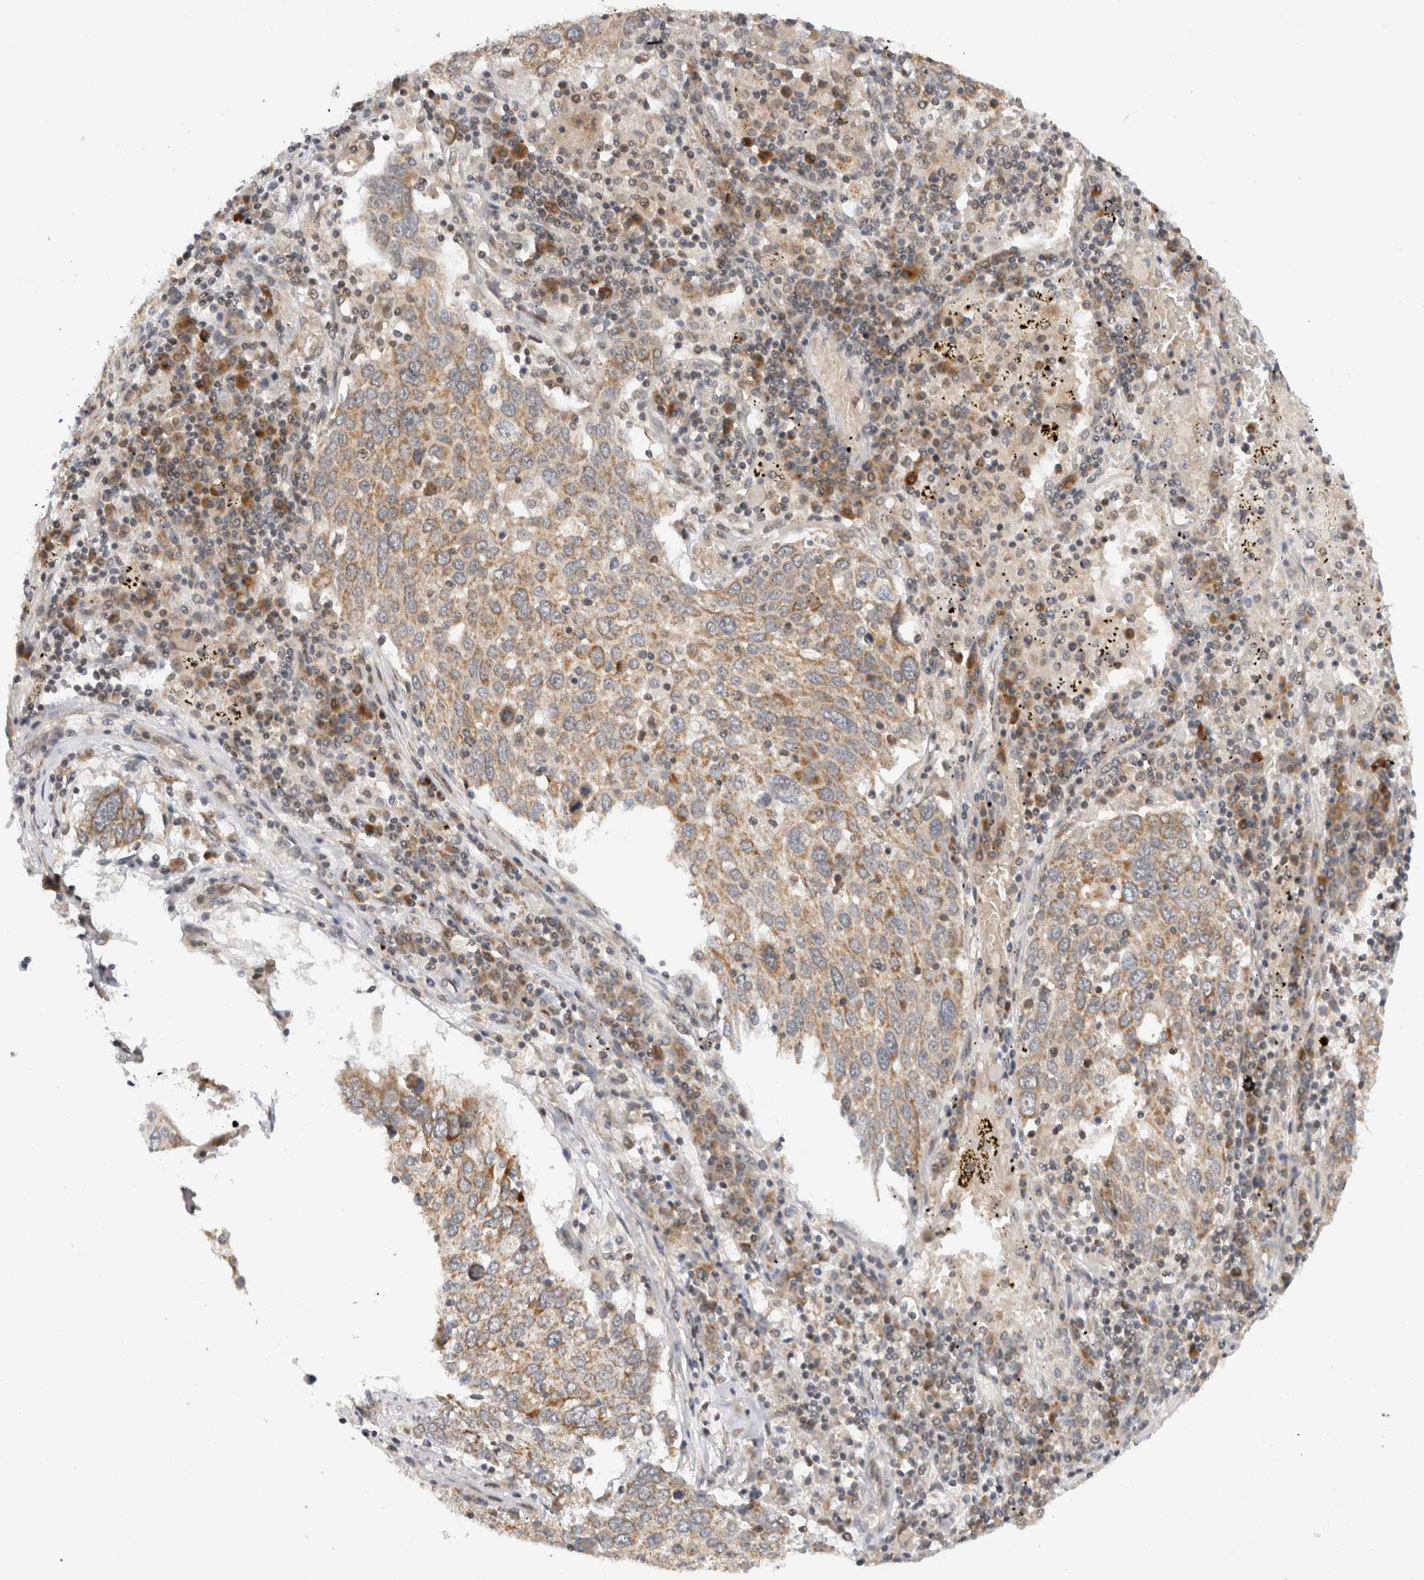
{"staining": {"intensity": "moderate", "quantity": ">75%", "location": "cytoplasmic/membranous"}, "tissue": "lung cancer", "cell_type": "Tumor cells", "image_type": "cancer", "snomed": [{"axis": "morphology", "description": "Squamous cell carcinoma, NOS"}, {"axis": "topography", "description": "Lung"}], "caption": "Lung squamous cell carcinoma tissue displays moderate cytoplasmic/membranous positivity in approximately >75% of tumor cells, visualized by immunohistochemistry.", "gene": "CMC2", "patient": {"sex": "male", "age": 65}}